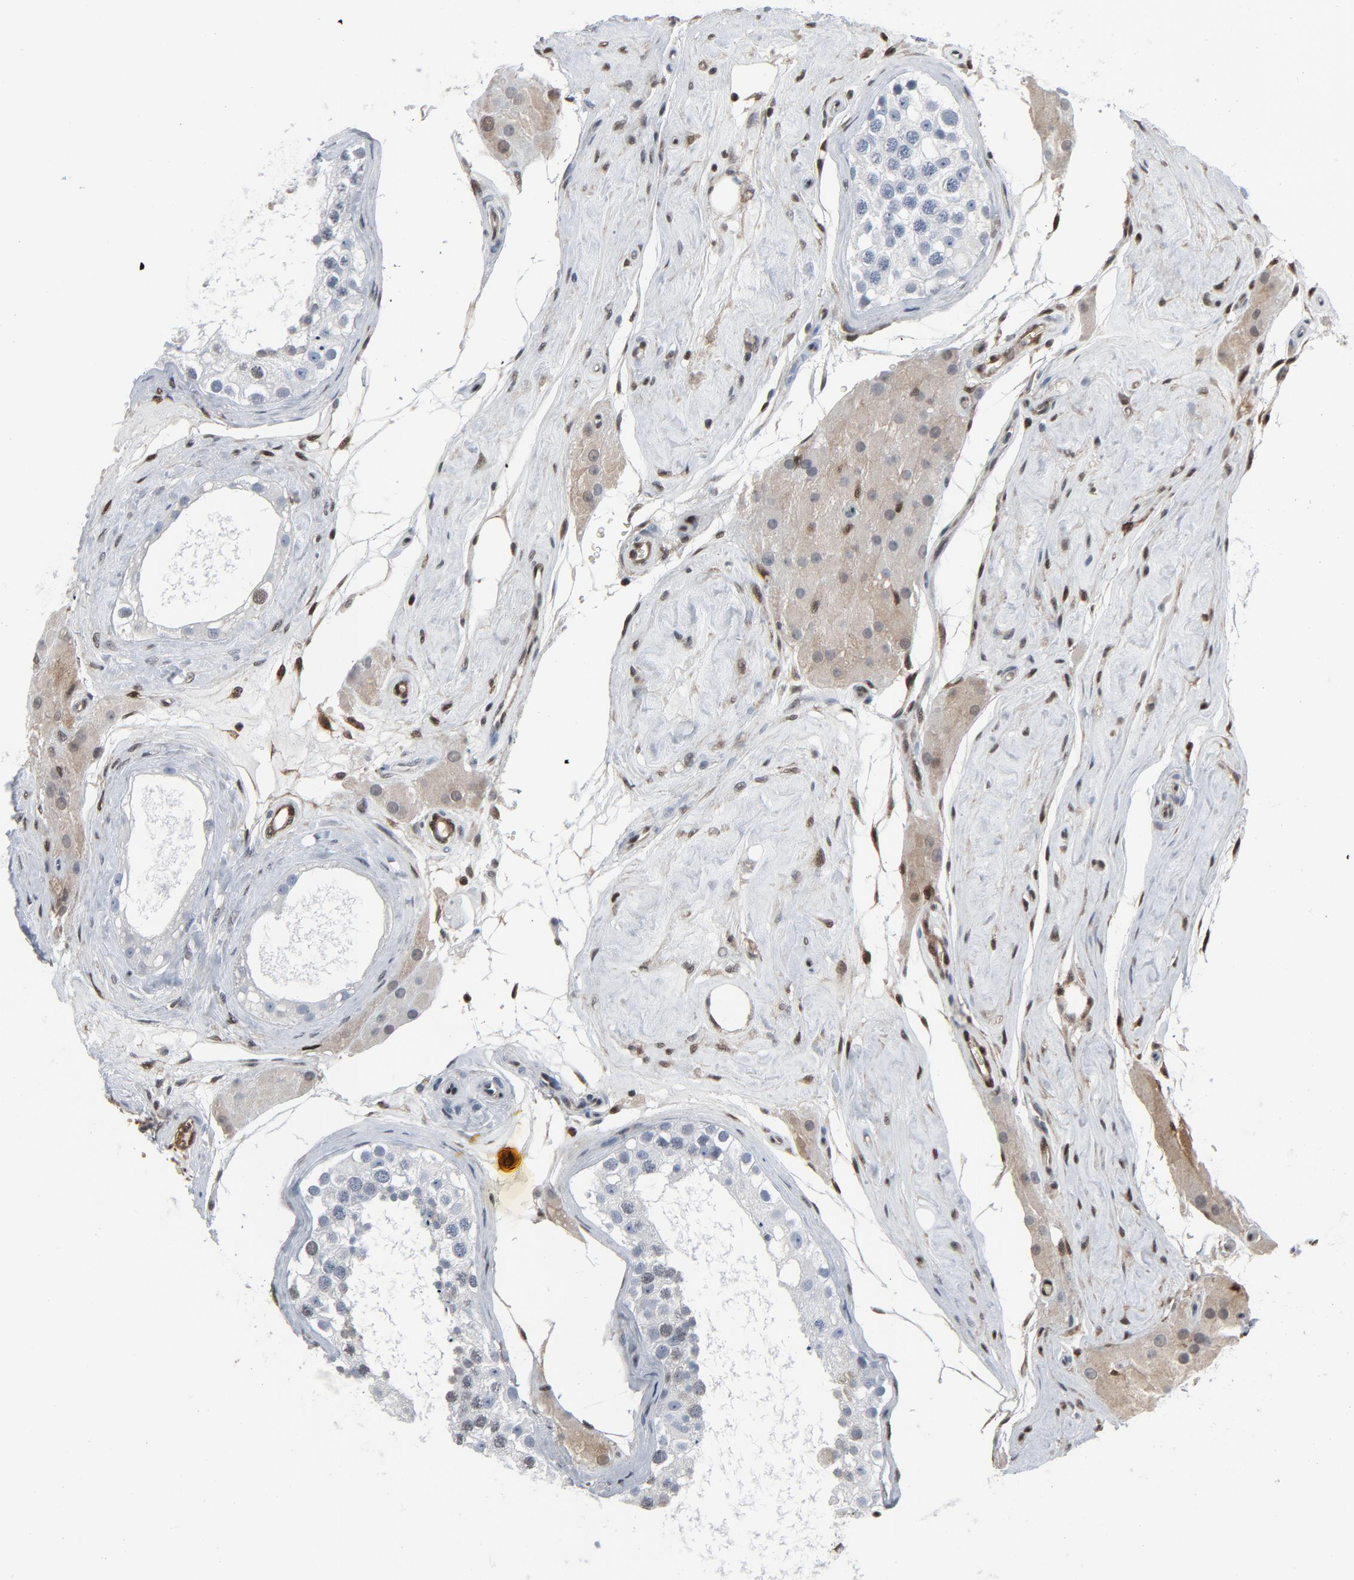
{"staining": {"intensity": "negative", "quantity": "none", "location": "none"}, "tissue": "testis", "cell_type": "Cells in seminiferous ducts", "image_type": "normal", "snomed": [{"axis": "morphology", "description": "Normal tissue, NOS"}, {"axis": "topography", "description": "Testis"}], "caption": "Immunohistochemistry of unremarkable testis exhibits no expression in cells in seminiferous ducts.", "gene": "STAT5A", "patient": {"sex": "male", "age": 68}}